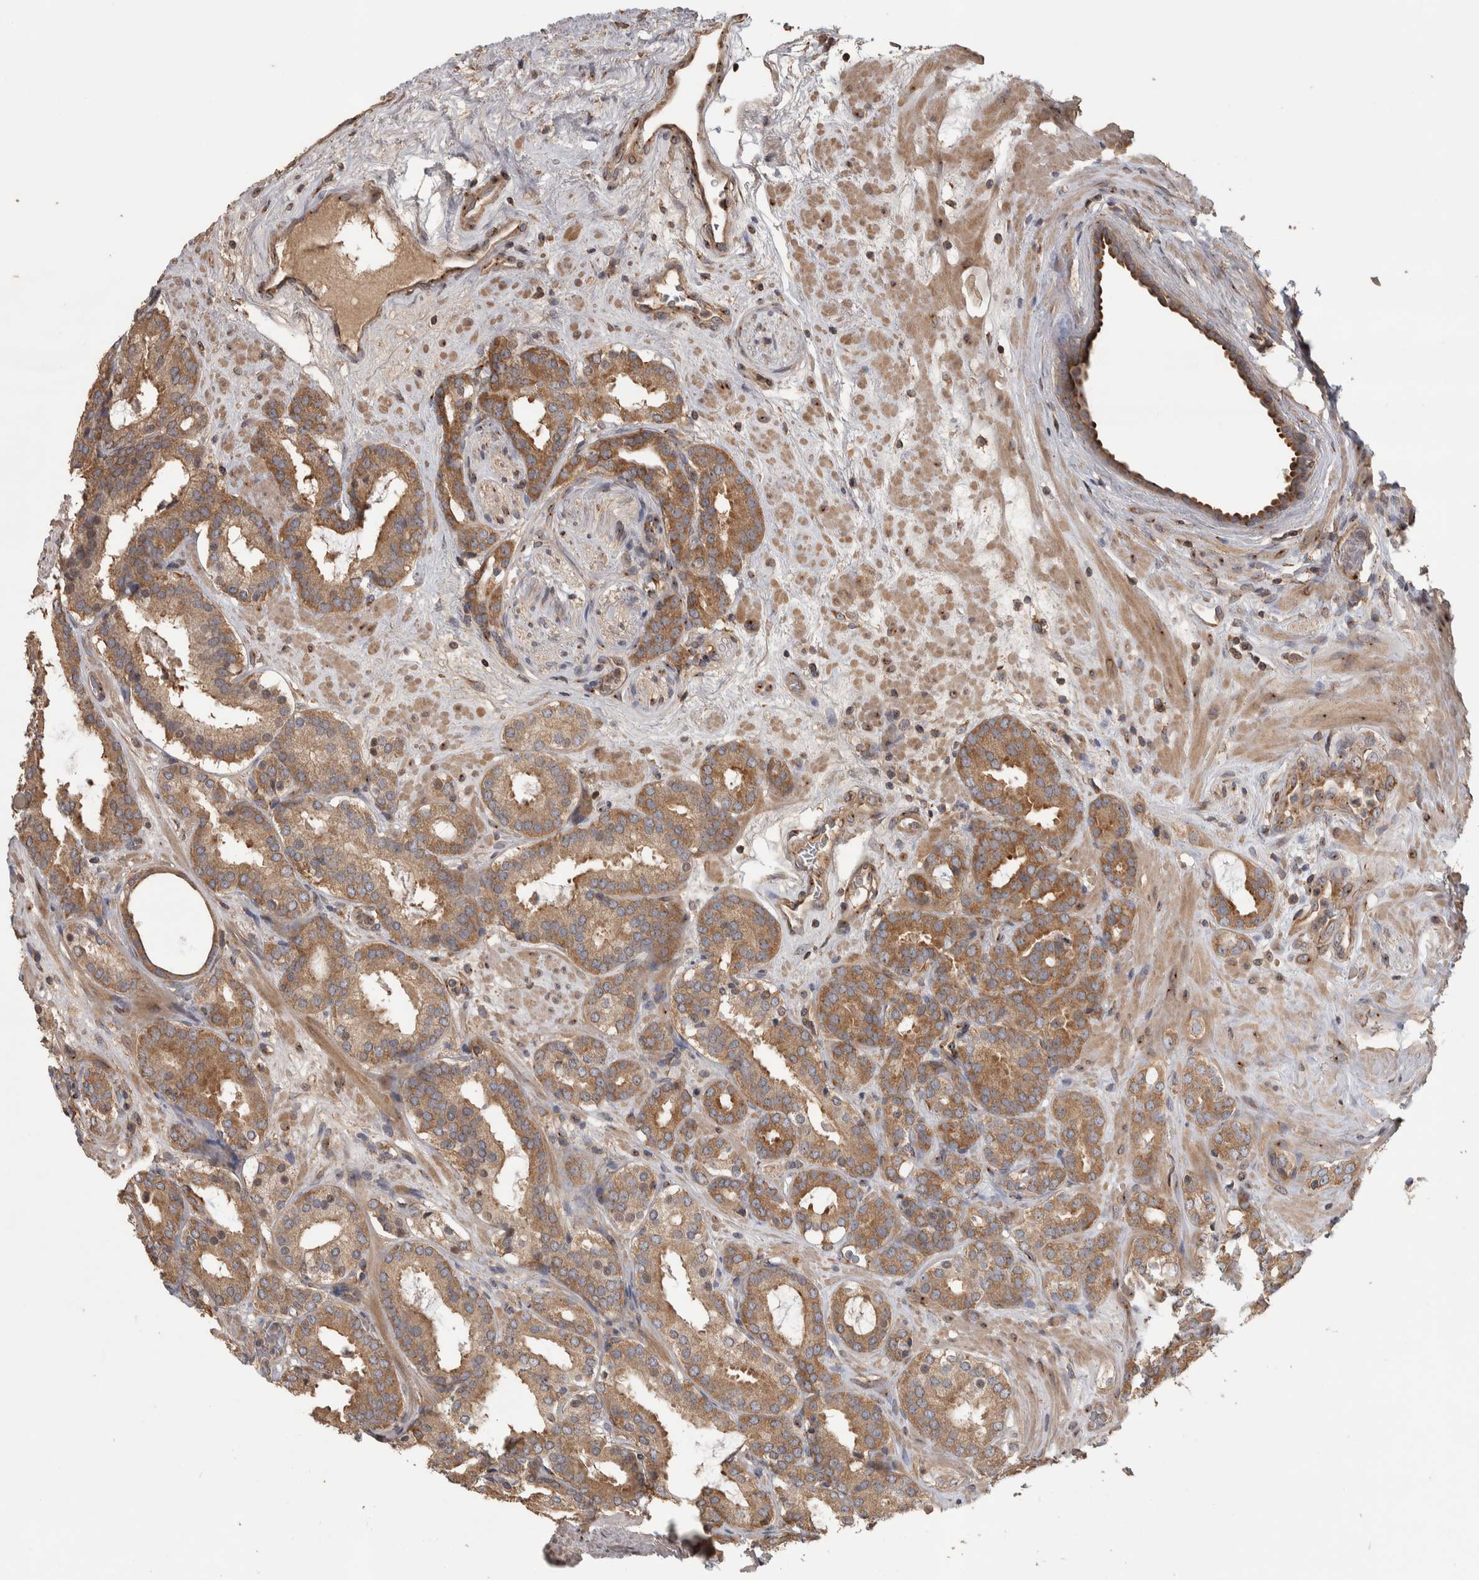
{"staining": {"intensity": "moderate", "quantity": ">75%", "location": "cytoplasmic/membranous"}, "tissue": "prostate cancer", "cell_type": "Tumor cells", "image_type": "cancer", "snomed": [{"axis": "morphology", "description": "Adenocarcinoma, Low grade"}, {"axis": "topography", "description": "Prostate"}], "caption": "Immunohistochemical staining of prostate cancer demonstrates medium levels of moderate cytoplasmic/membranous expression in approximately >75% of tumor cells. Immunohistochemistry stains the protein of interest in brown and the nuclei are stained blue.", "gene": "IFRD1", "patient": {"sex": "male", "age": 69}}